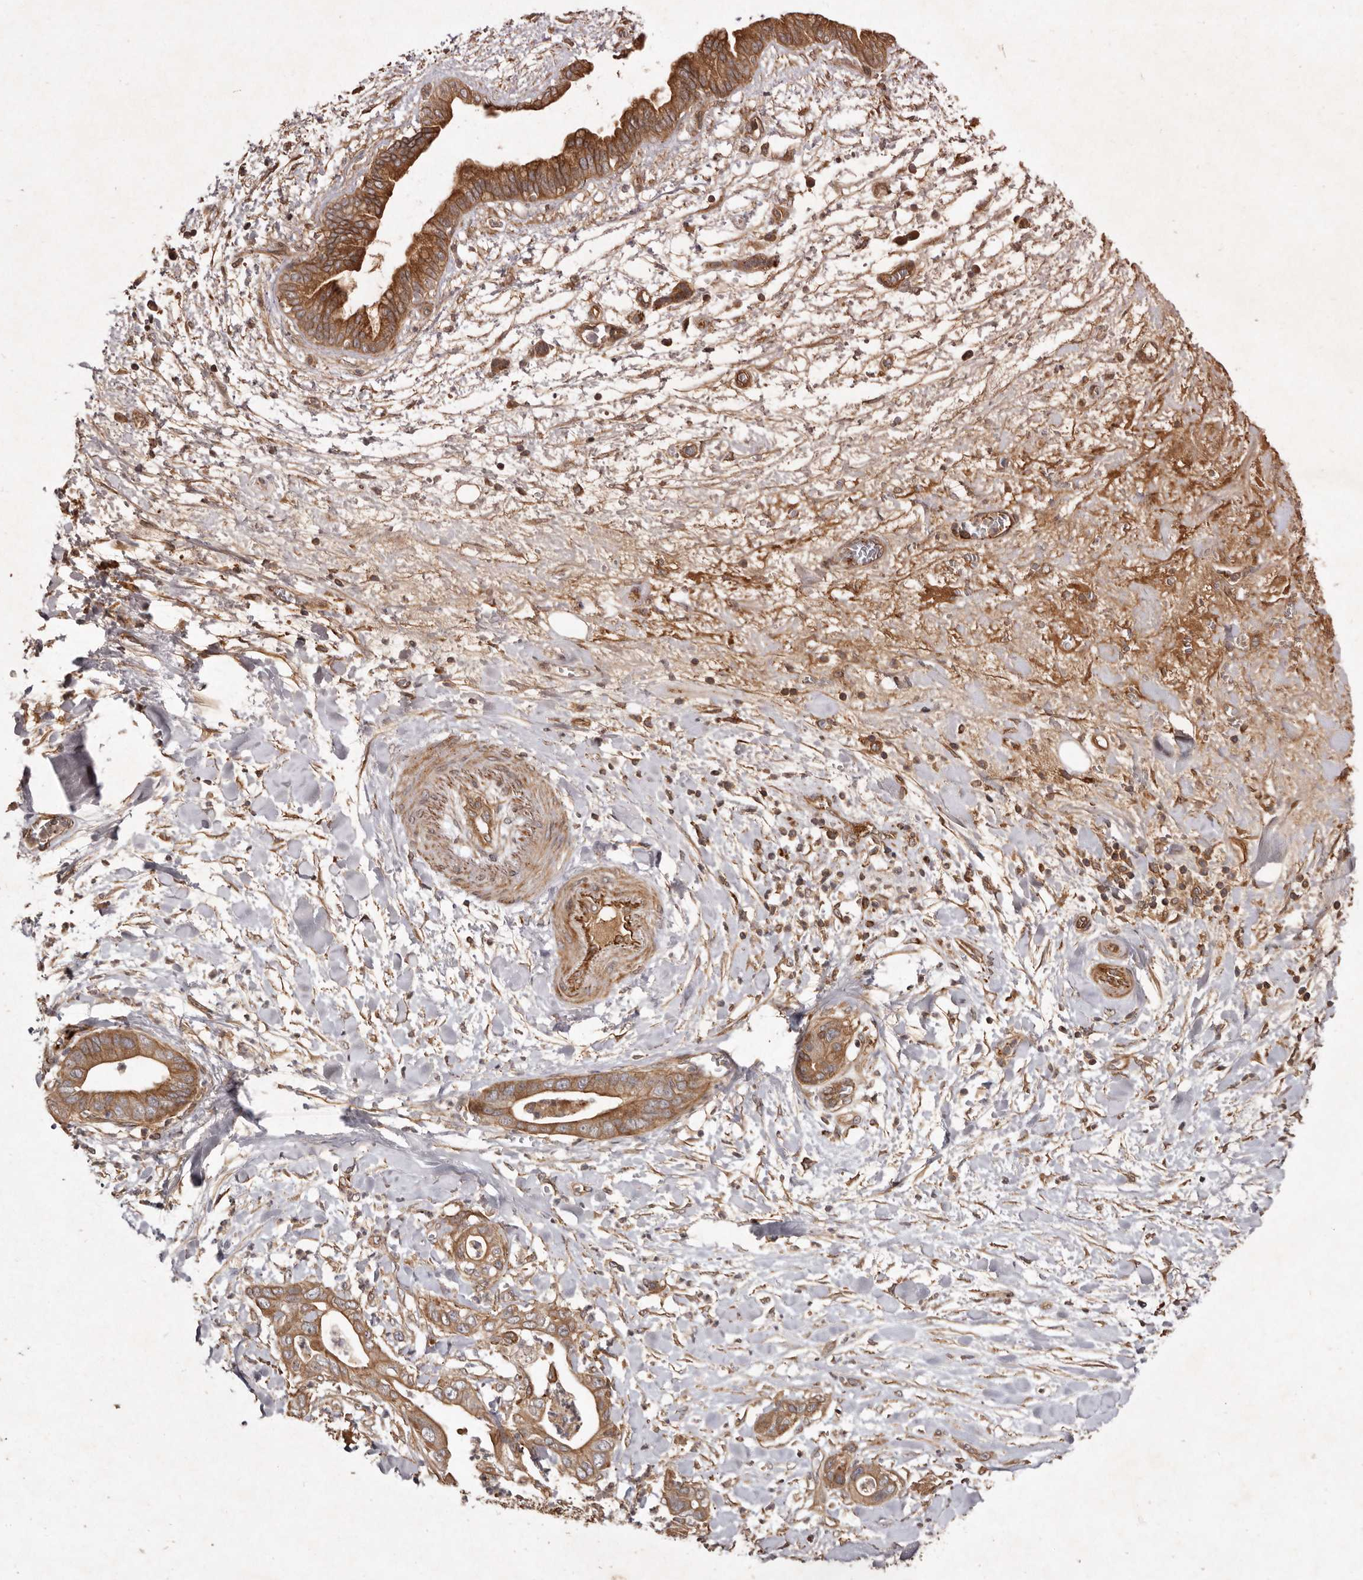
{"staining": {"intensity": "moderate", "quantity": ">75%", "location": "cytoplasmic/membranous"}, "tissue": "pancreatic cancer", "cell_type": "Tumor cells", "image_type": "cancer", "snomed": [{"axis": "morphology", "description": "Adenocarcinoma, NOS"}, {"axis": "topography", "description": "Pancreas"}], "caption": "Immunohistochemical staining of pancreatic cancer (adenocarcinoma) reveals medium levels of moderate cytoplasmic/membranous protein staining in about >75% of tumor cells. (Stains: DAB in brown, nuclei in blue, Microscopy: brightfield microscopy at high magnification).", "gene": "SEMA3A", "patient": {"sex": "female", "age": 78}}